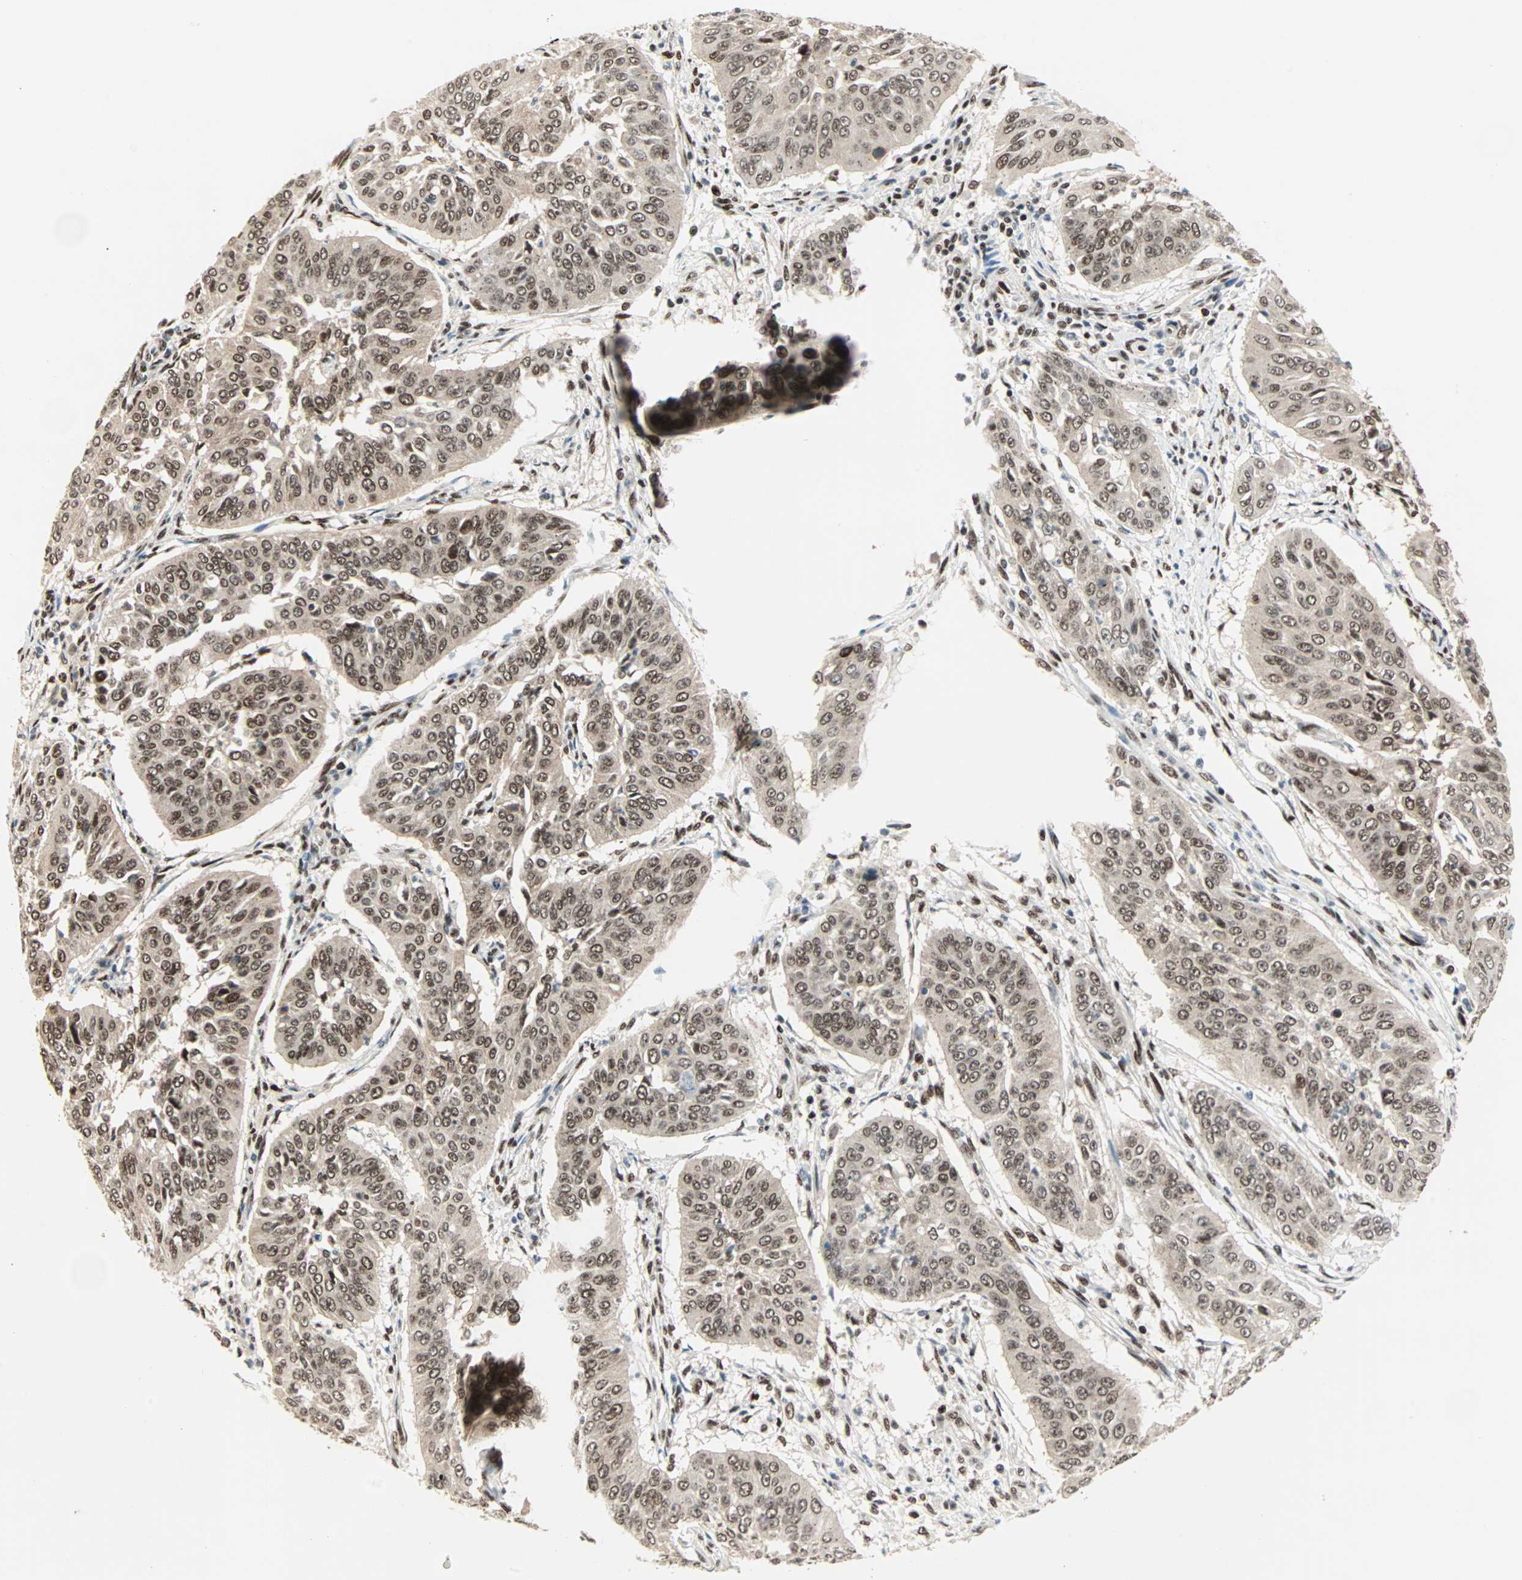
{"staining": {"intensity": "moderate", "quantity": ">75%", "location": "nuclear"}, "tissue": "cervical cancer", "cell_type": "Tumor cells", "image_type": "cancer", "snomed": [{"axis": "morphology", "description": "Normal tissue, NOS"}, {"axis": "morphology", "description": "Squamous cell carcinoma, NOS"}, {"axis": "topography", "description": "Cervix"}], "caption": "Immunohistochemical staining of human squamous cell carcinoma (cervical) demonstrates medium levels of moderate nuclear protein positivity in about >75% of tumor cells.", "gene": "BLM", "patient": {"sex": "female", "age": 39}}